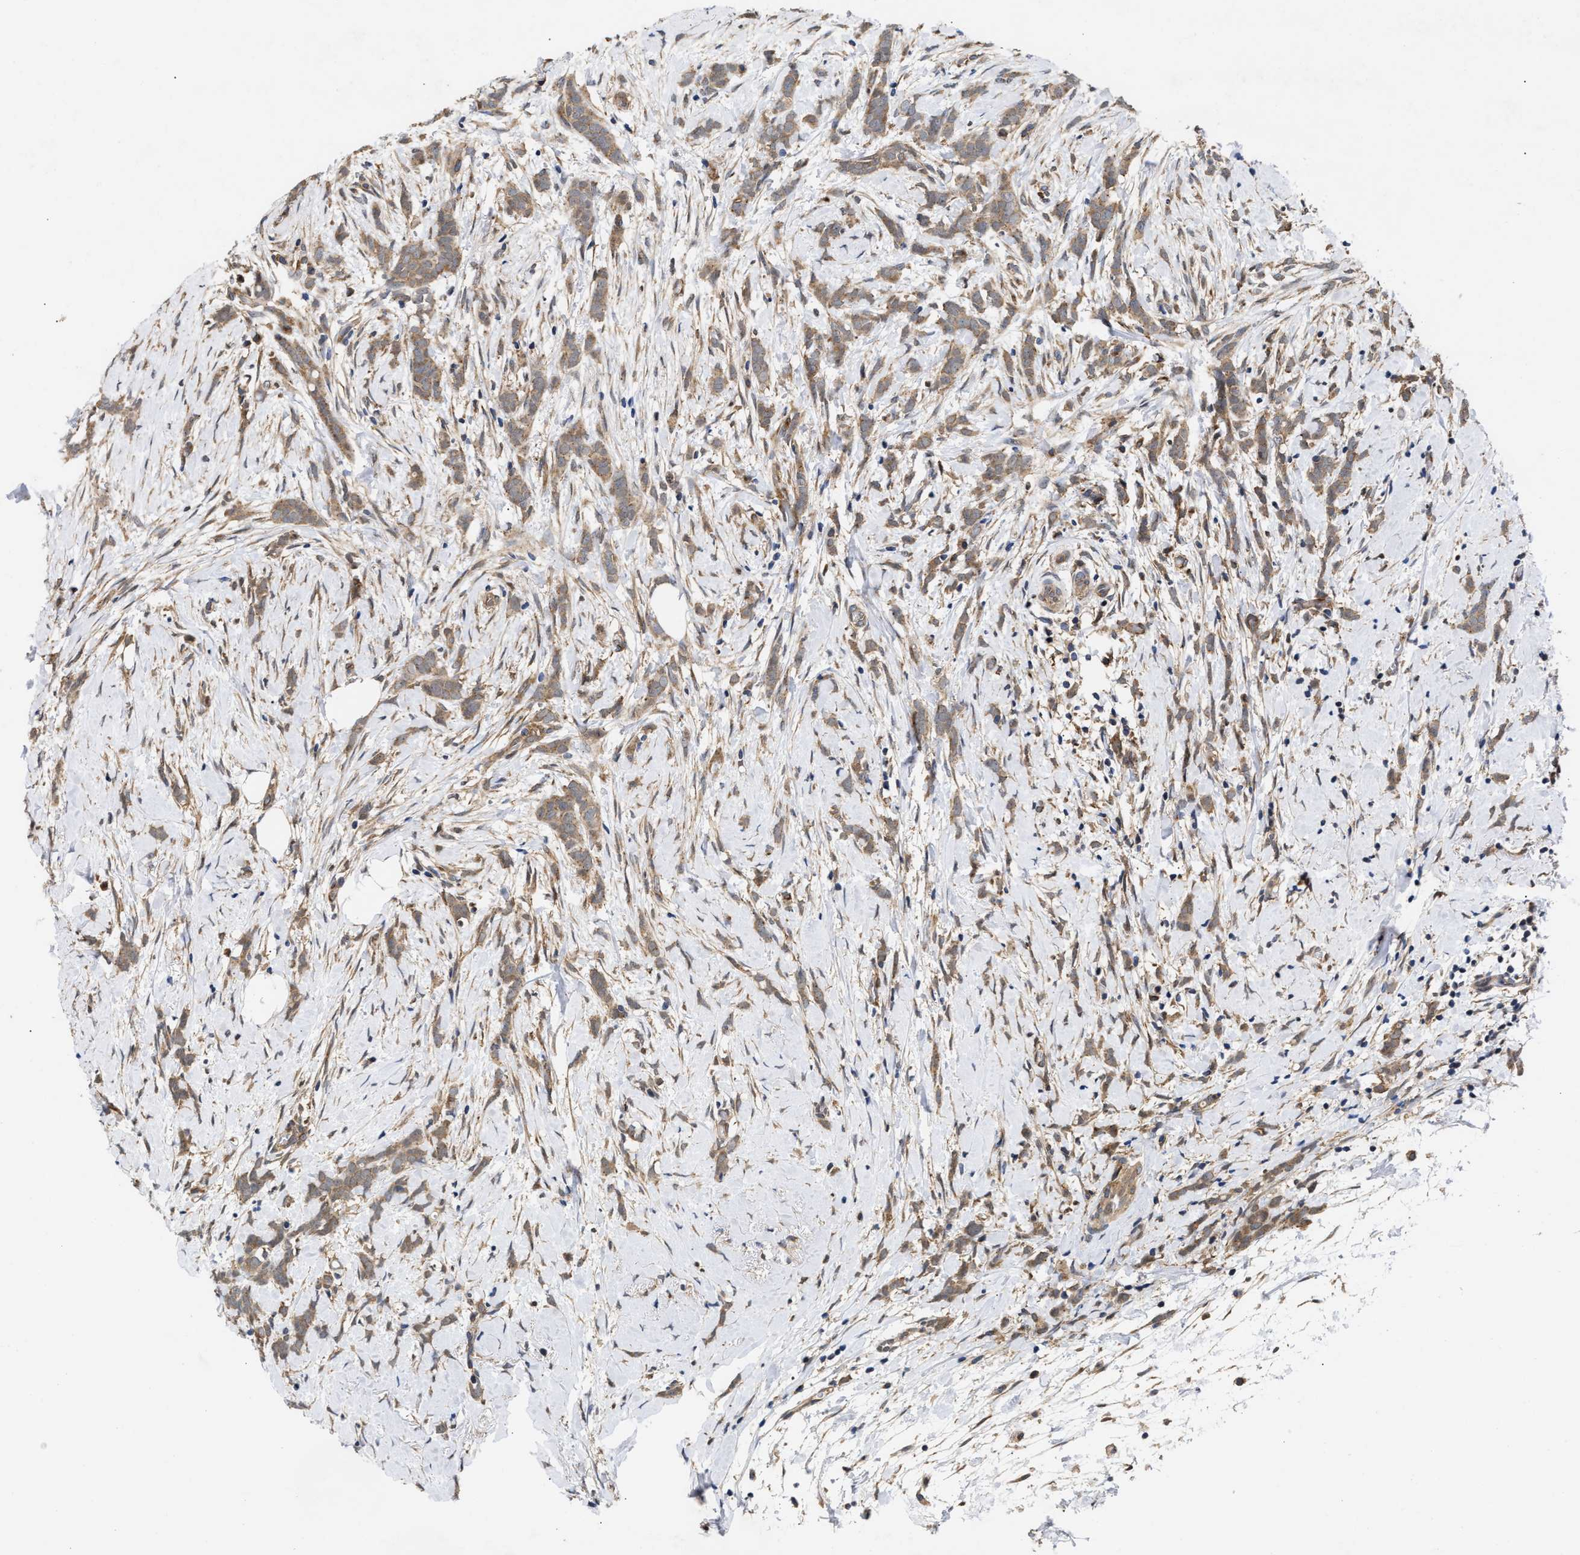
{"staining": {"intensity": "moderate", "quantity": ">75%", "location": "cytoplasmic/membranous"}, "tissue": "breast cancer", "cell_type": "Tumor cells", "image_type": "cancer", "snomed": [{"axis": "morphology", "description": "Lobular carcinoma, in situ"}, {"axis": "morphology", "description": "Lobular carcinoma"}, {"axis": "topography", "description": "Breast"}], "caption": "An IHC photomicrograph of tumor tissue is shown. Protein staining in brown shows moderate cytoplasmic/membranous positivity in breast lobular carcinoma within tumor cells.", "gene": "CLIP2", "patient": {"sex": "female", "age": 41}}